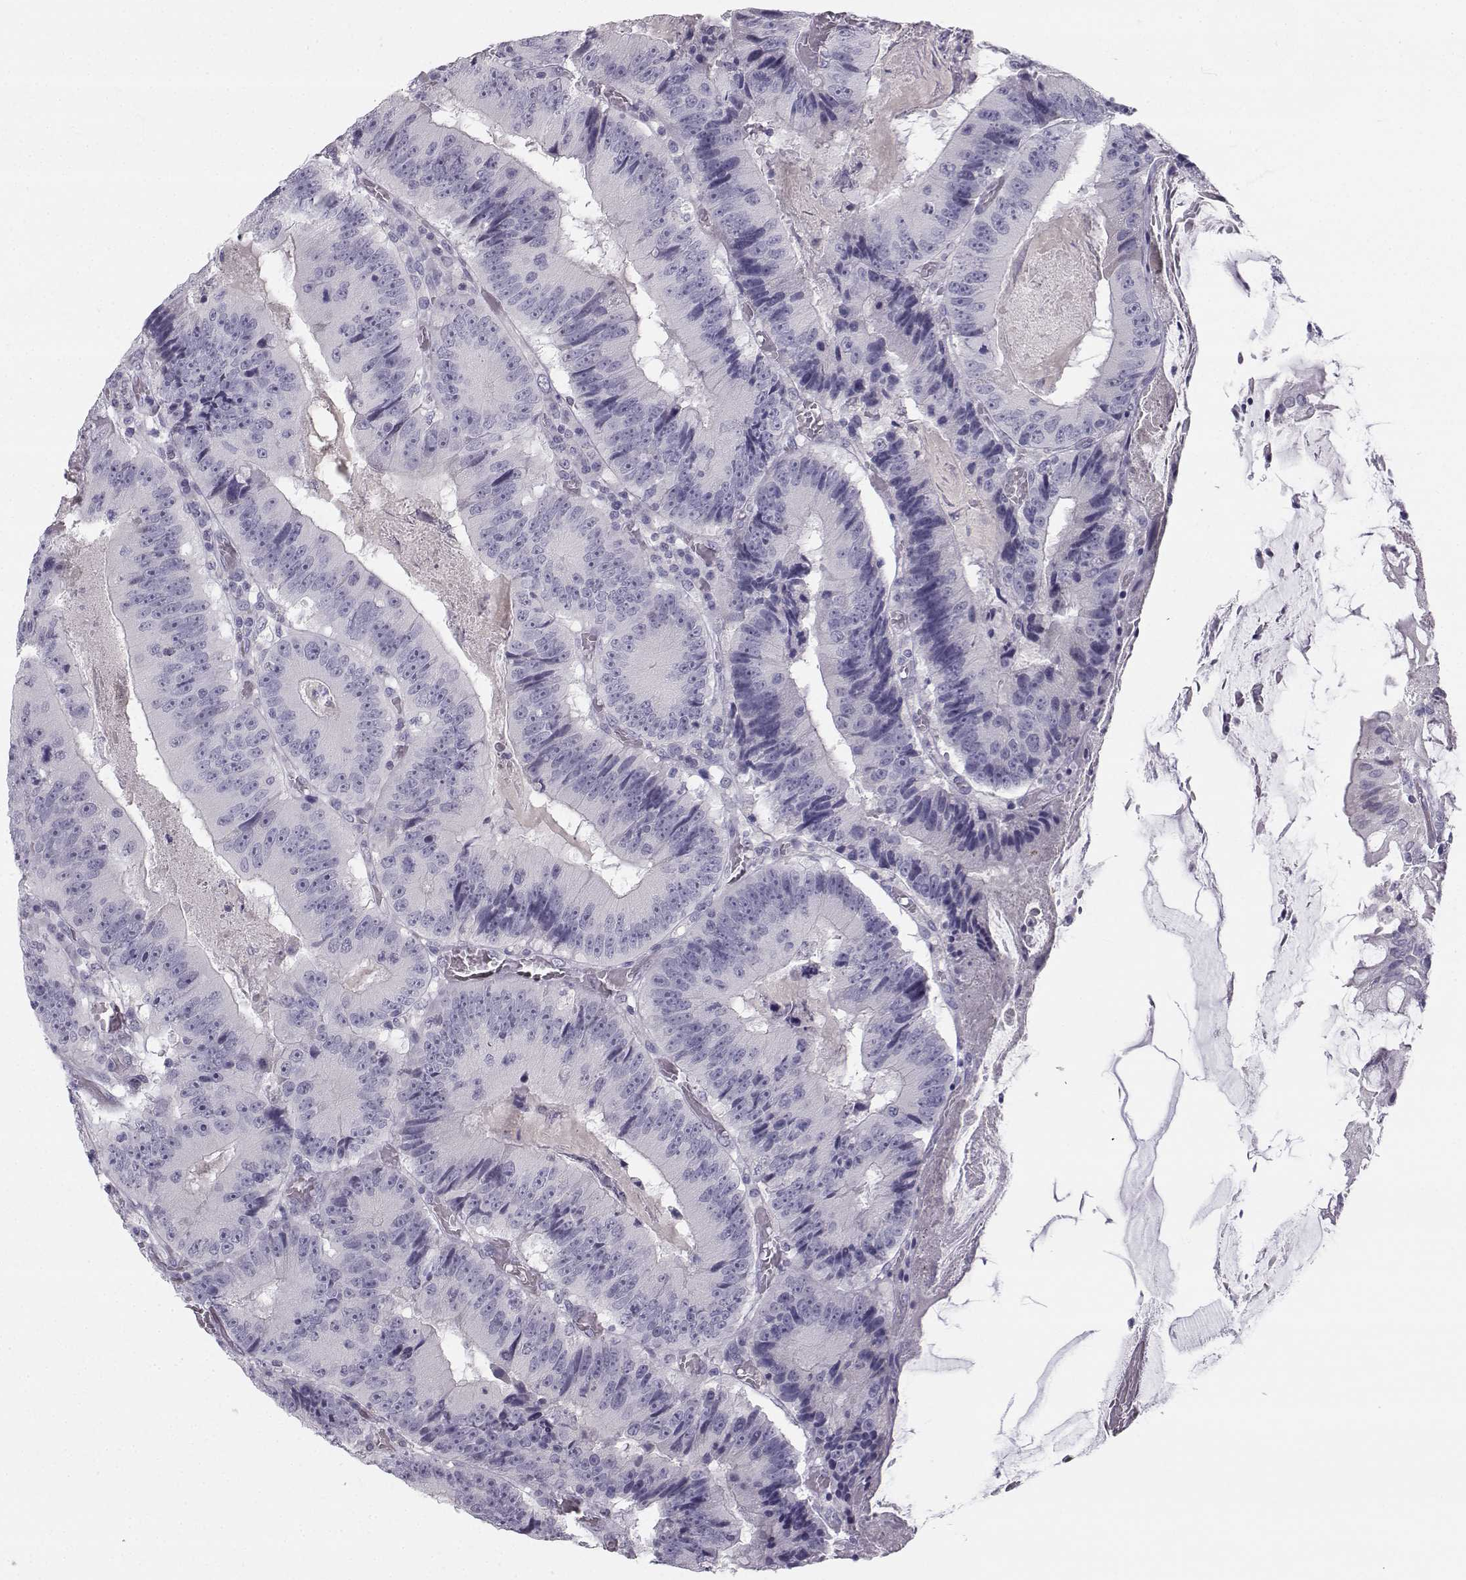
{"staining": {"intensity": "negative", "quantity": "none", "location": "none"}, "tissue": "colorectal cancer", "cell_type": "Tumor cells", "image_type": "cancer", "snomed": [{"axis": "morphology", "description": "Adenocarcinoma, NOS"}, {"axis": "topography", "description": "Colon"}], "caption": "There is no significant positivity in tumor cells of colorectal cancer (adenocarcinoma). (DAB immunohistochemistry visualized using brightfield microscopy, high magnification).", "gene": "SYCE1", "patient": {"sex": "female", "age": 86}}